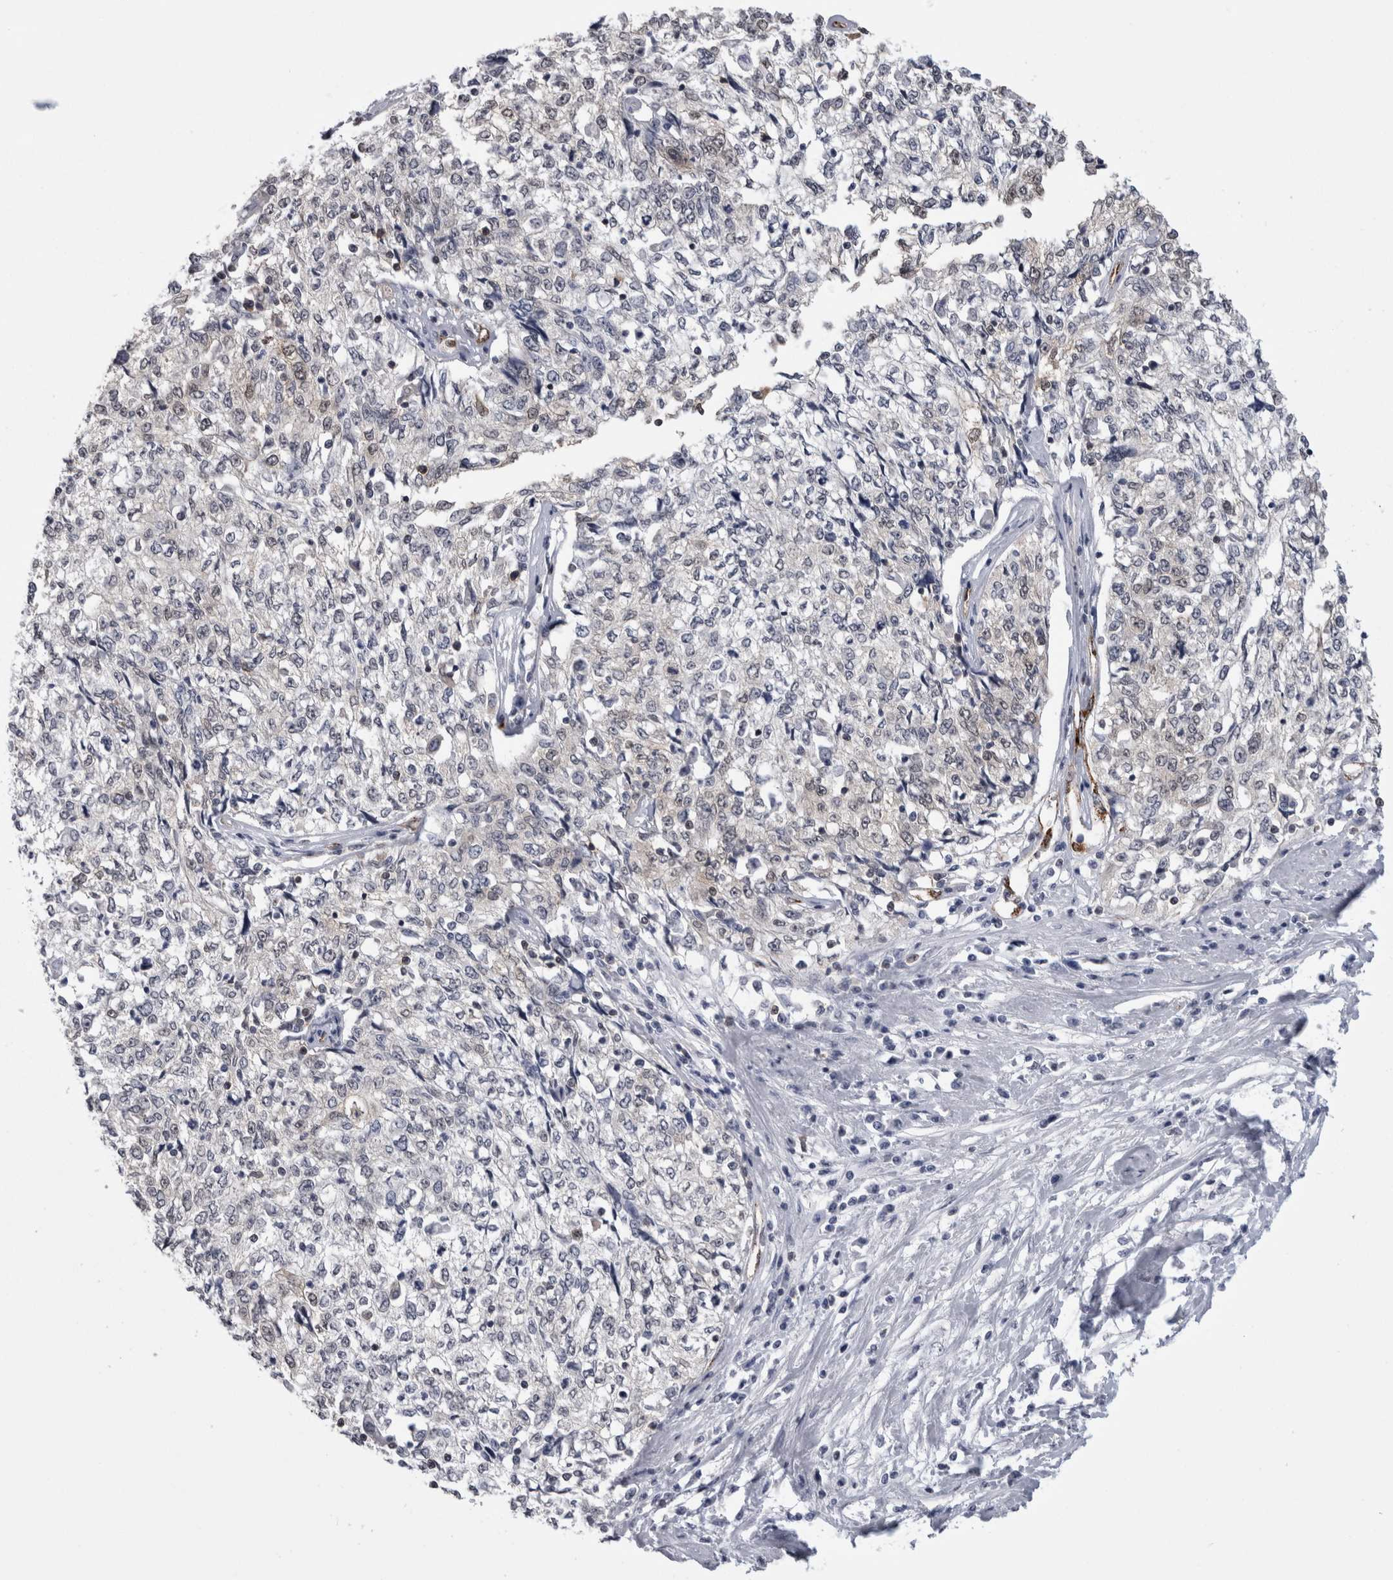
{"staining": {"intensity": "negative", "quantity": "none", "location": "none"}, "tissue": "cervical cancer", "cell_type": "Tumor cells", "image_type": "cancer", "snomed": [{"axis": "morphology", "description": "Squamous cell carcinoma, NOS"}, {"axis": "topography", "description": "Cervix"}], "caption": "Immunohistochemistry (IHC) of human cervical cancer (squamous cell carcinoma) demonstrates no expression in tumor cells.", "gene": "ACOT7", "patient": {"sex": "female", "age": 57}}